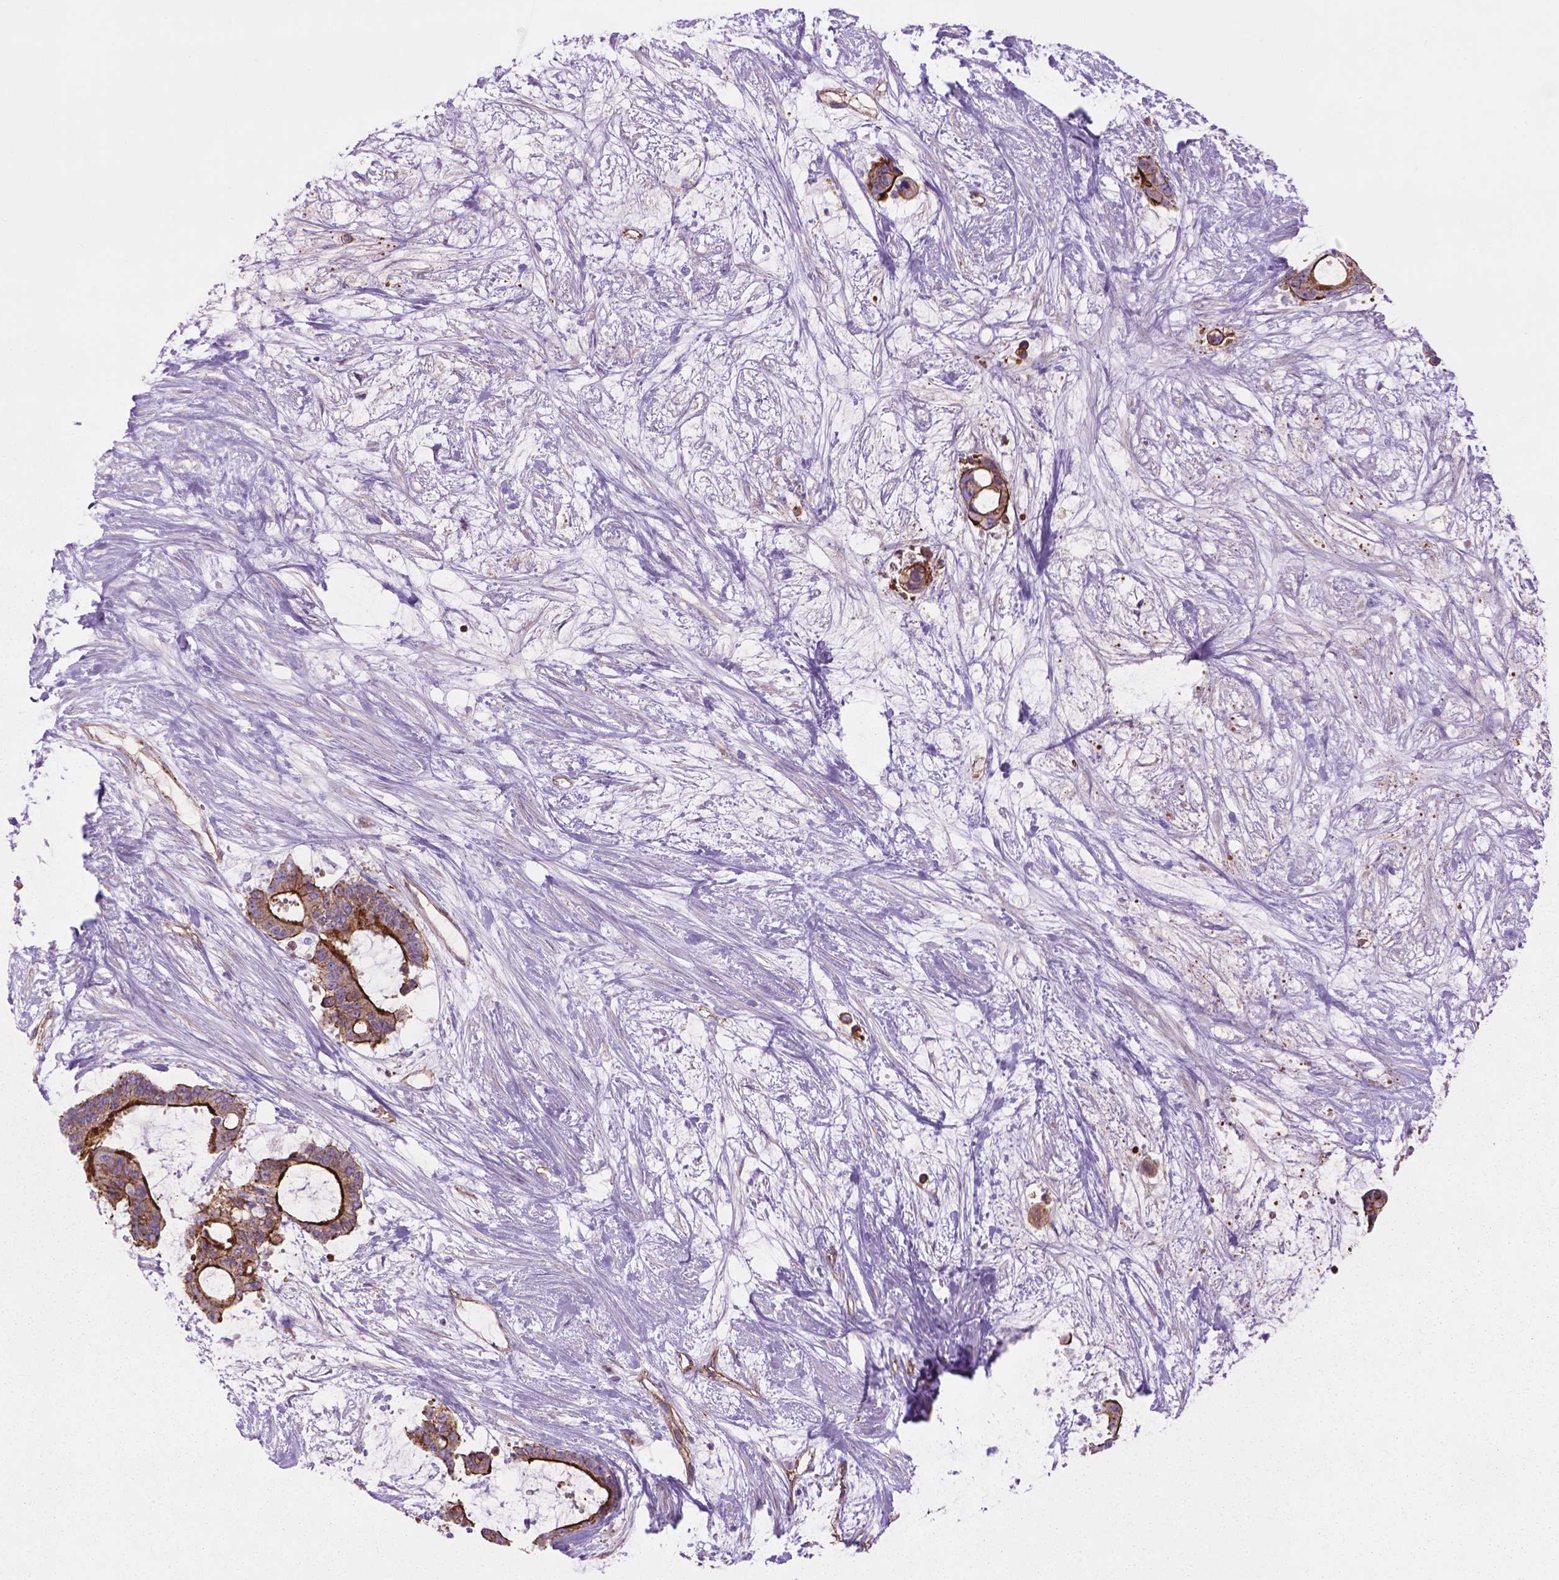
{"staining": {"intensity": "strong", "quantity": ">75%", "location": "cytoplasmic/membranous"}, "tissue": "liver cancer", "cell_type": "Tumor cells", "image_type": "cancer", "snomed": [{"axis": "morphology", "description": "Normal tissue, NOS"}, {"axis": "morphology", "description": "Cholangiocarcinoma"}, {"axis": "topography", "description": "Liver"}, {"axis": "topography", "description": "Peripheral nerve tissue"}], "caption": "Protein expression analysis of human liver cholangiocarcinoma reveals strong cytoplasmic/membranous staining in about >75% of tumor cells.", "gene": "TENT5A", "patient": {"sex": "female", "age": 73}}